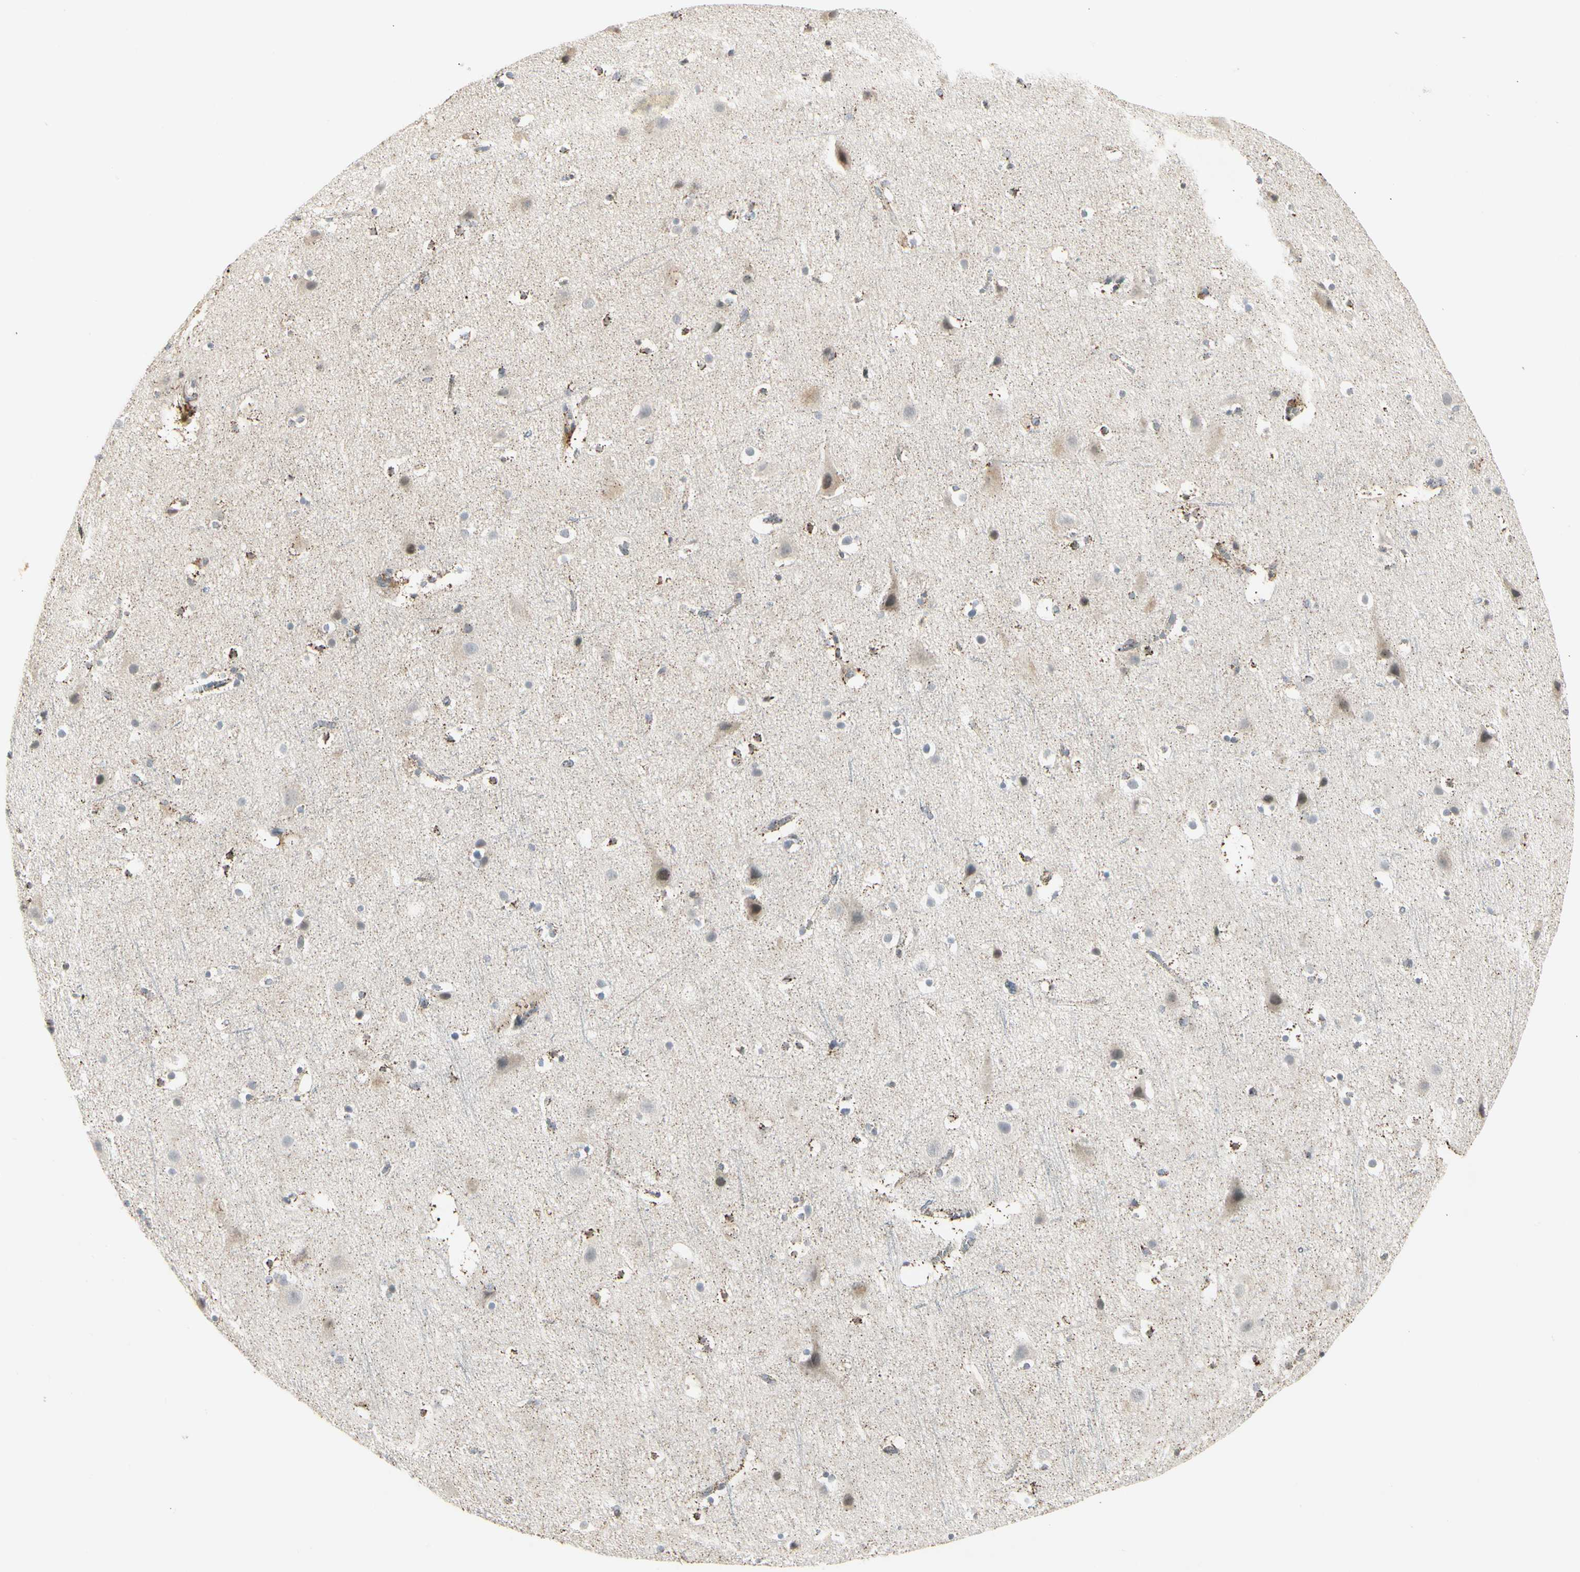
{"staining": {"intensity": "weak", "quantity": ">75%", "location": "cytoplasmic/membranous"}, "tissue": "cerebral cortex", "cell_type": "Endothelial cells", "image_type": "normal", "snomed": [{"axis": "morphology", "description": "Normal tissue, NOS"}, {"axis": "topography", "description": "Cerebral cortex"}], "caption": "Immunohistochemical staining of unremarkable human cerebral cortex exhibits >75% levels of weak cytoplasmic/membranous protein positivity in approximately >75% of endothelial cells. The protein of interest is stained brown, and the nuclei are stained in blue (DAB IHC with brightfield microscopy, high magnification).", "gene": "TMEM176A", "patient": {"sex": "male", "age": 45}}